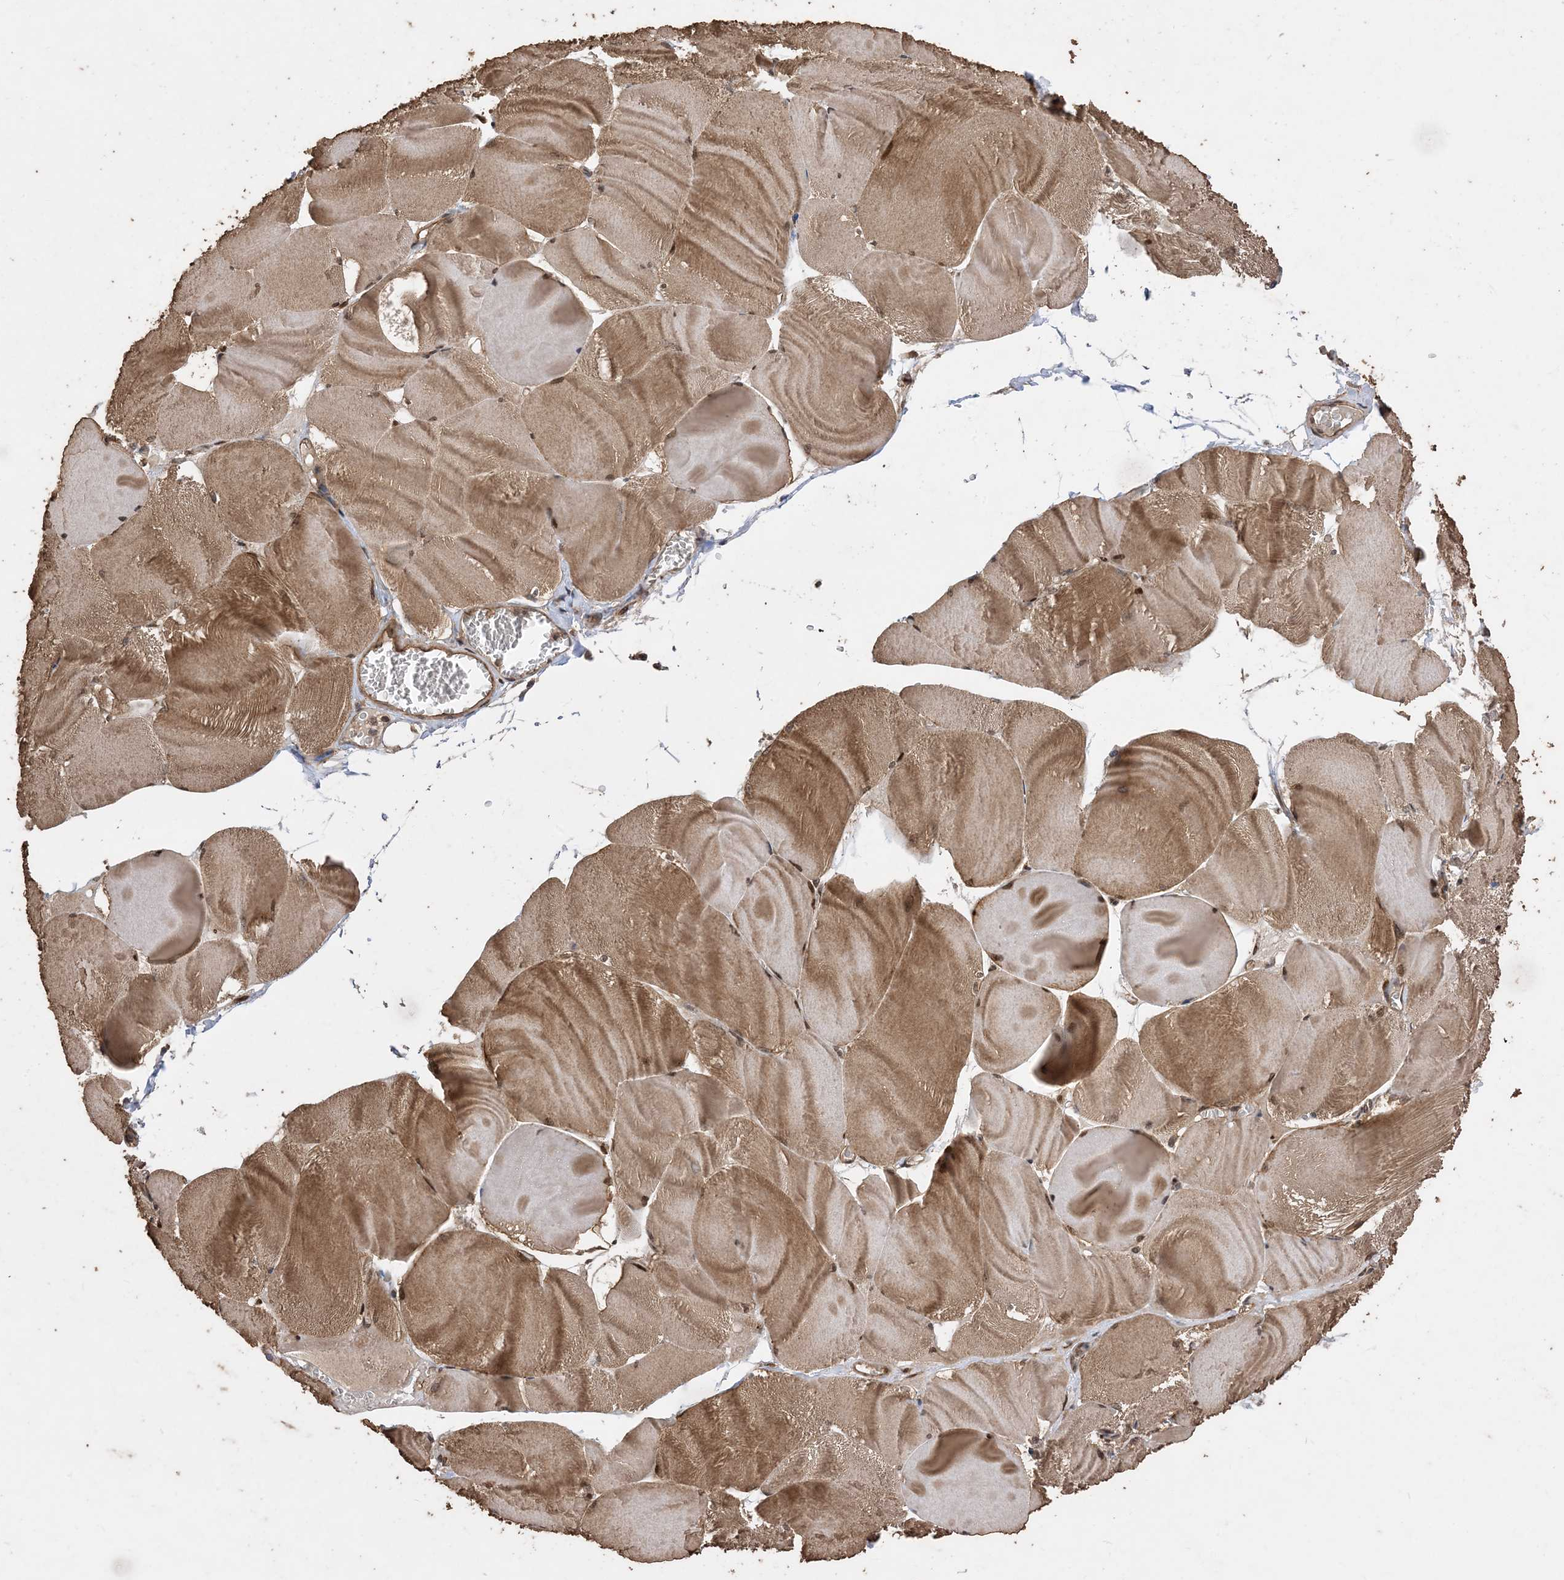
{"staining": {"intensity": "moderate", "quantity": ">75%", "location": "cytoplasmic/membranous"}, "tissue": "skeletal muscle", "cell_type": "Myocytes", "image_type": "normal", "snomed": [{"axis": "morphology", "description": "Normal tissue, NOS"}, {"axis": "morphology", "description": "Basal cell carcinoma"}, {"axis": "topography", "description": "Skeletal muscle"}], "caption": "Immunohistochemical staining of unremarkable skeletal muscle demonstrates moderate cytoplasmic/membranous protein positivity in about >75% of myocytes. The staining was performed using DAB to visualize the protein expression in brown, while the nuclei were stained in blue with hematoxylin (Magnification: 20x).", "gene": "ZKSCAN5", "patient": {"sex": "female", "age": 64}}